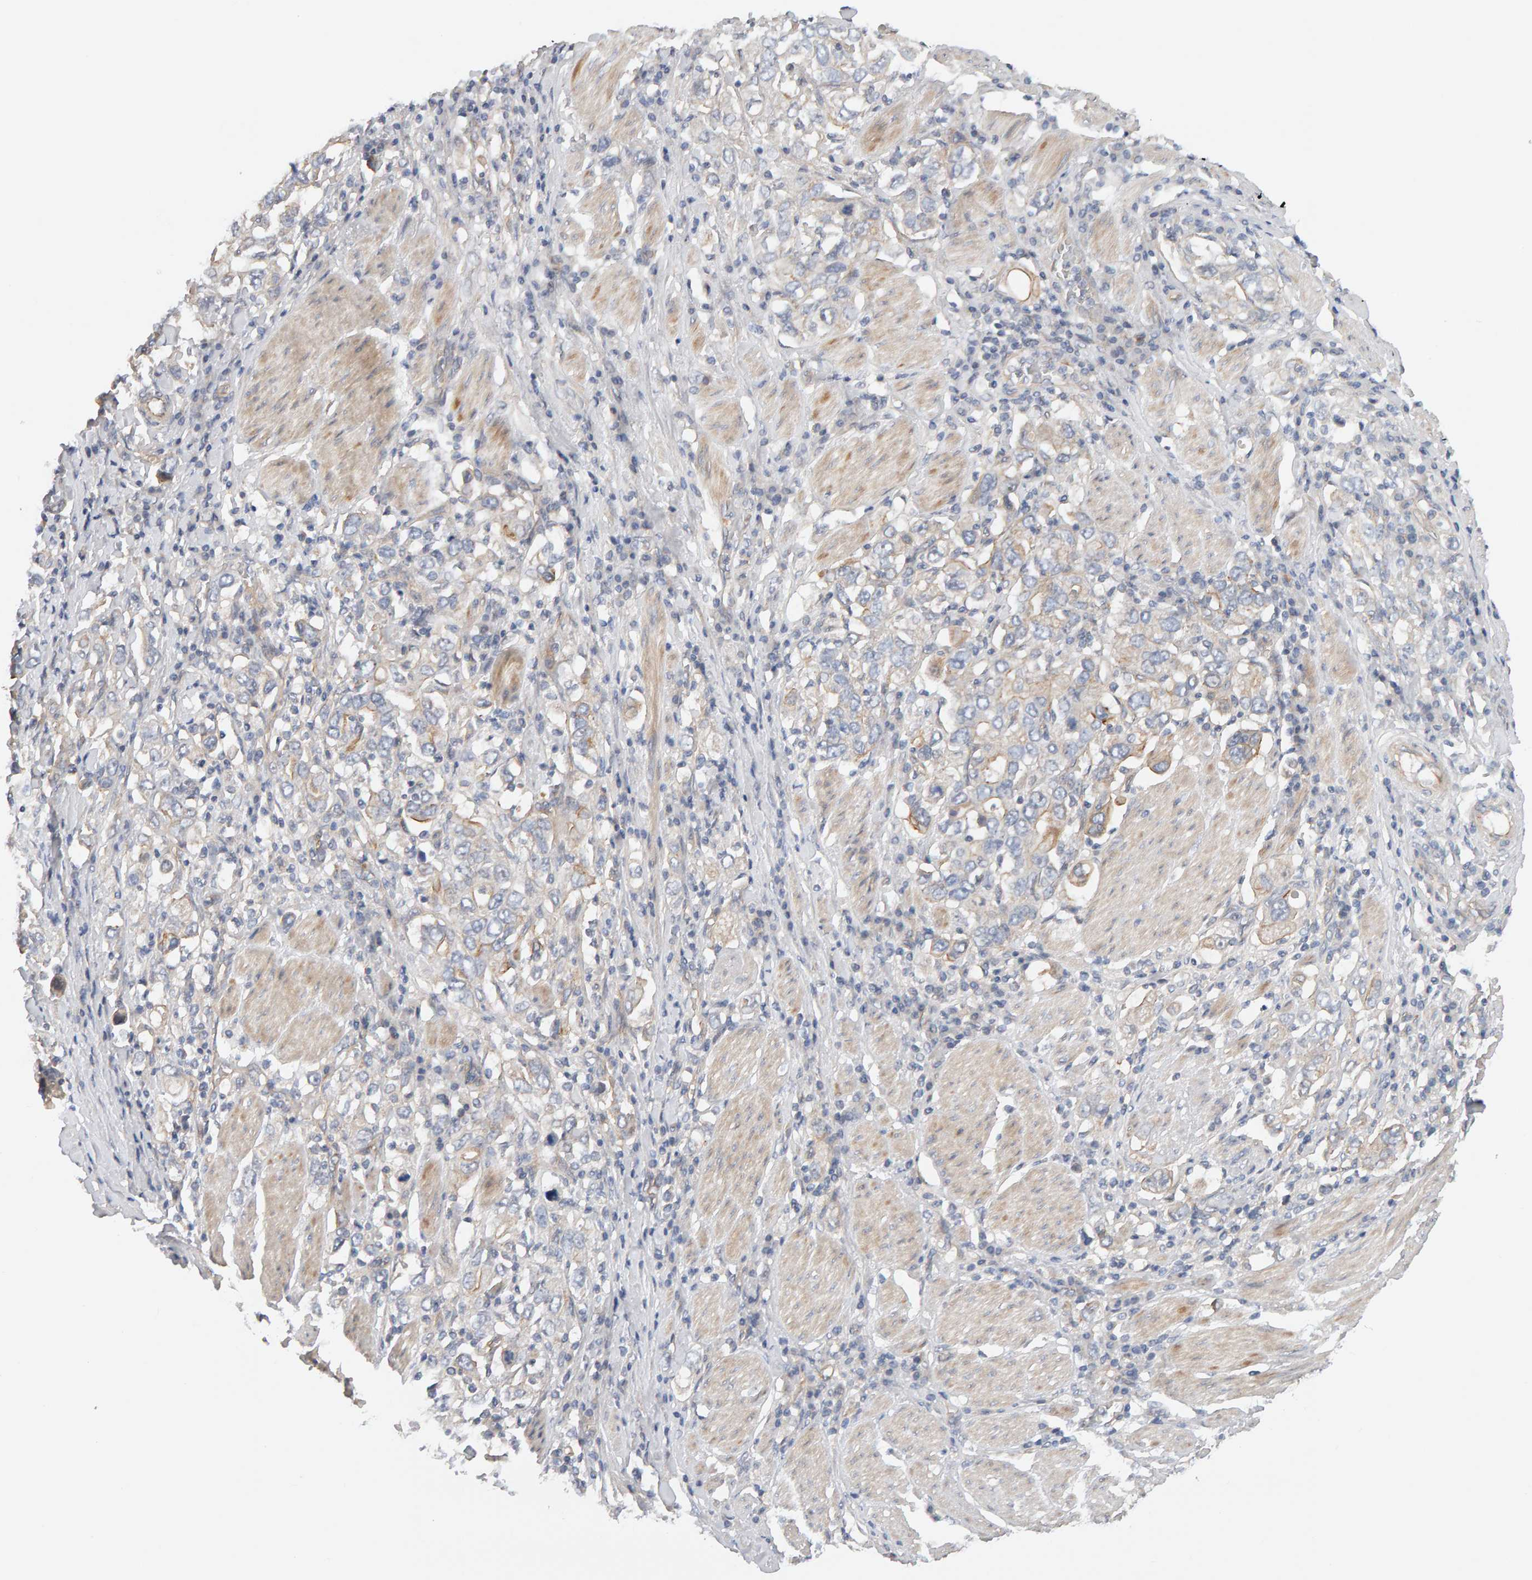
{"staining": {"intensity": "weak", "quantity": "<25%", "location": "cytoplasmic/membranous"}, "tissue": "stomach cancer", "cell_type": "Tumor cells", "image_type": "cancer", "snomed": [{"axis": "morphology", "description": "Adenocarcinoma, NOS"}, {"axis": "topography", "description": "Stomach, upper"}], "caption": "Immunohistochemistry photomicrograph of neoplastic tissue: stomach adenocarcinoma stained with DAB demonstrates no significant protein expression in tumor cells.", "gene": "PPP1R16A", "patient": {"sex": "male", "age": 62}}